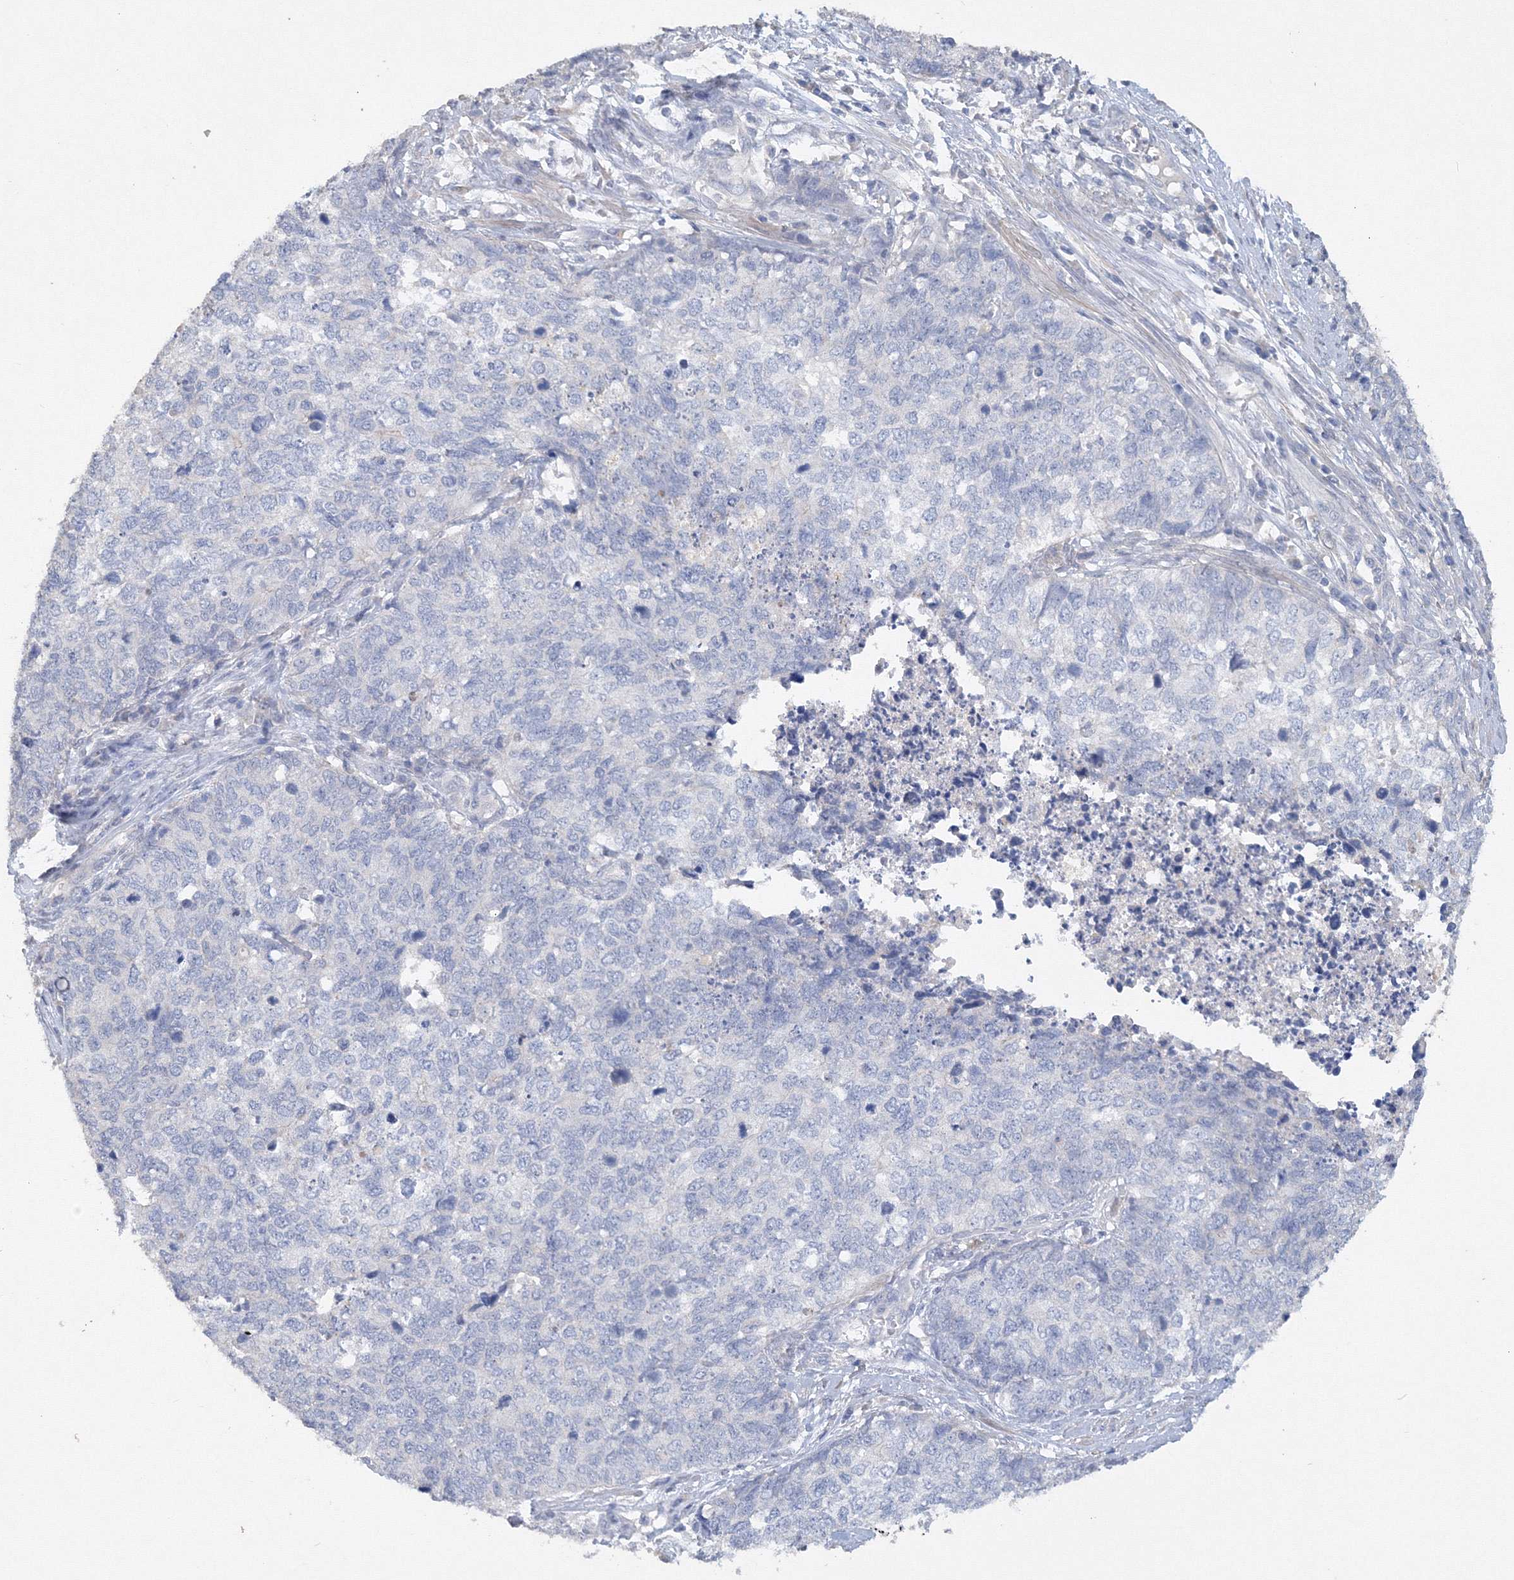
{"staining": {"intensity": "negative", "quantity": "none", "location": "none"}, "tissue": "cervical cancer", "cell_type": "Tumor cells", "image_type": "cancer", "snomed": [{"axis": "morphology", "description": "Squamous cell carcinoma, NOS"}, {"axis": "topography", "description": "Cervix"}], "caption": "Cervical squamous cell carcinoma stained for a protein using immunohistochemistry (IHC) displays no positivity tumor cells.", "gene": "OSBPL6", "patient": {"sex": "female", "age": 63}}